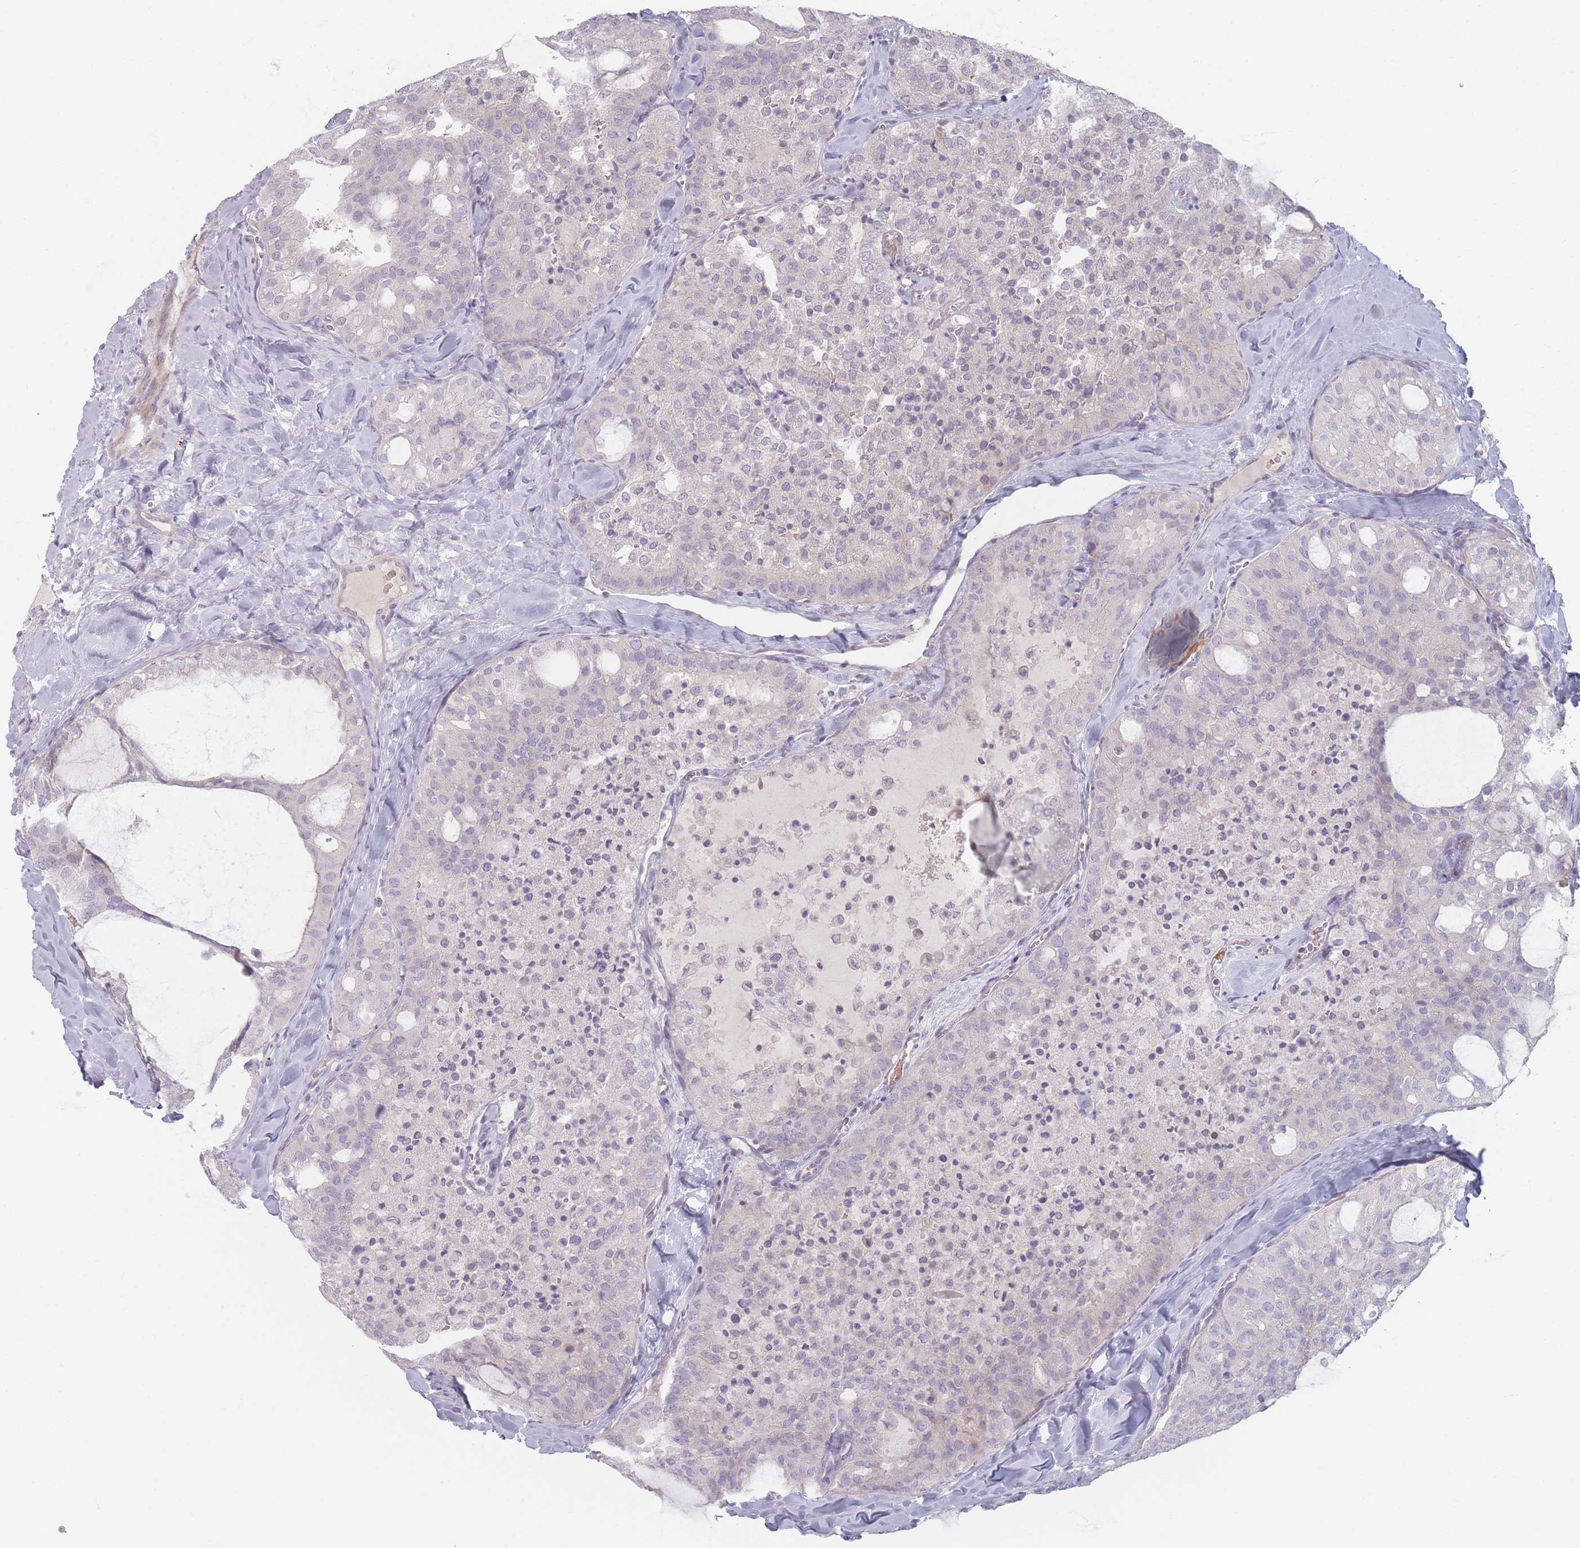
{"staining": {"intensity": "negative", "quantity": "none", "location": "none"}, "tissue": "thyroid cancer", "cell_type": "Tumor cells", "image_type": "cancer", "snomed": [{"axis": "morphology", "description": "Follicular adenoma carcinoma, NOS"}, {"axis": "topography", "description": "Thyroid gland"}], "caption": "A high-resolution photomicrograph shows immunohistochemistry staining of follicular adenoma carcinoma (thyroid), which displays no significant positivity in tumor cells.", "gene": "TMOD1", "patient": {"sex": "male", "age": 75}}